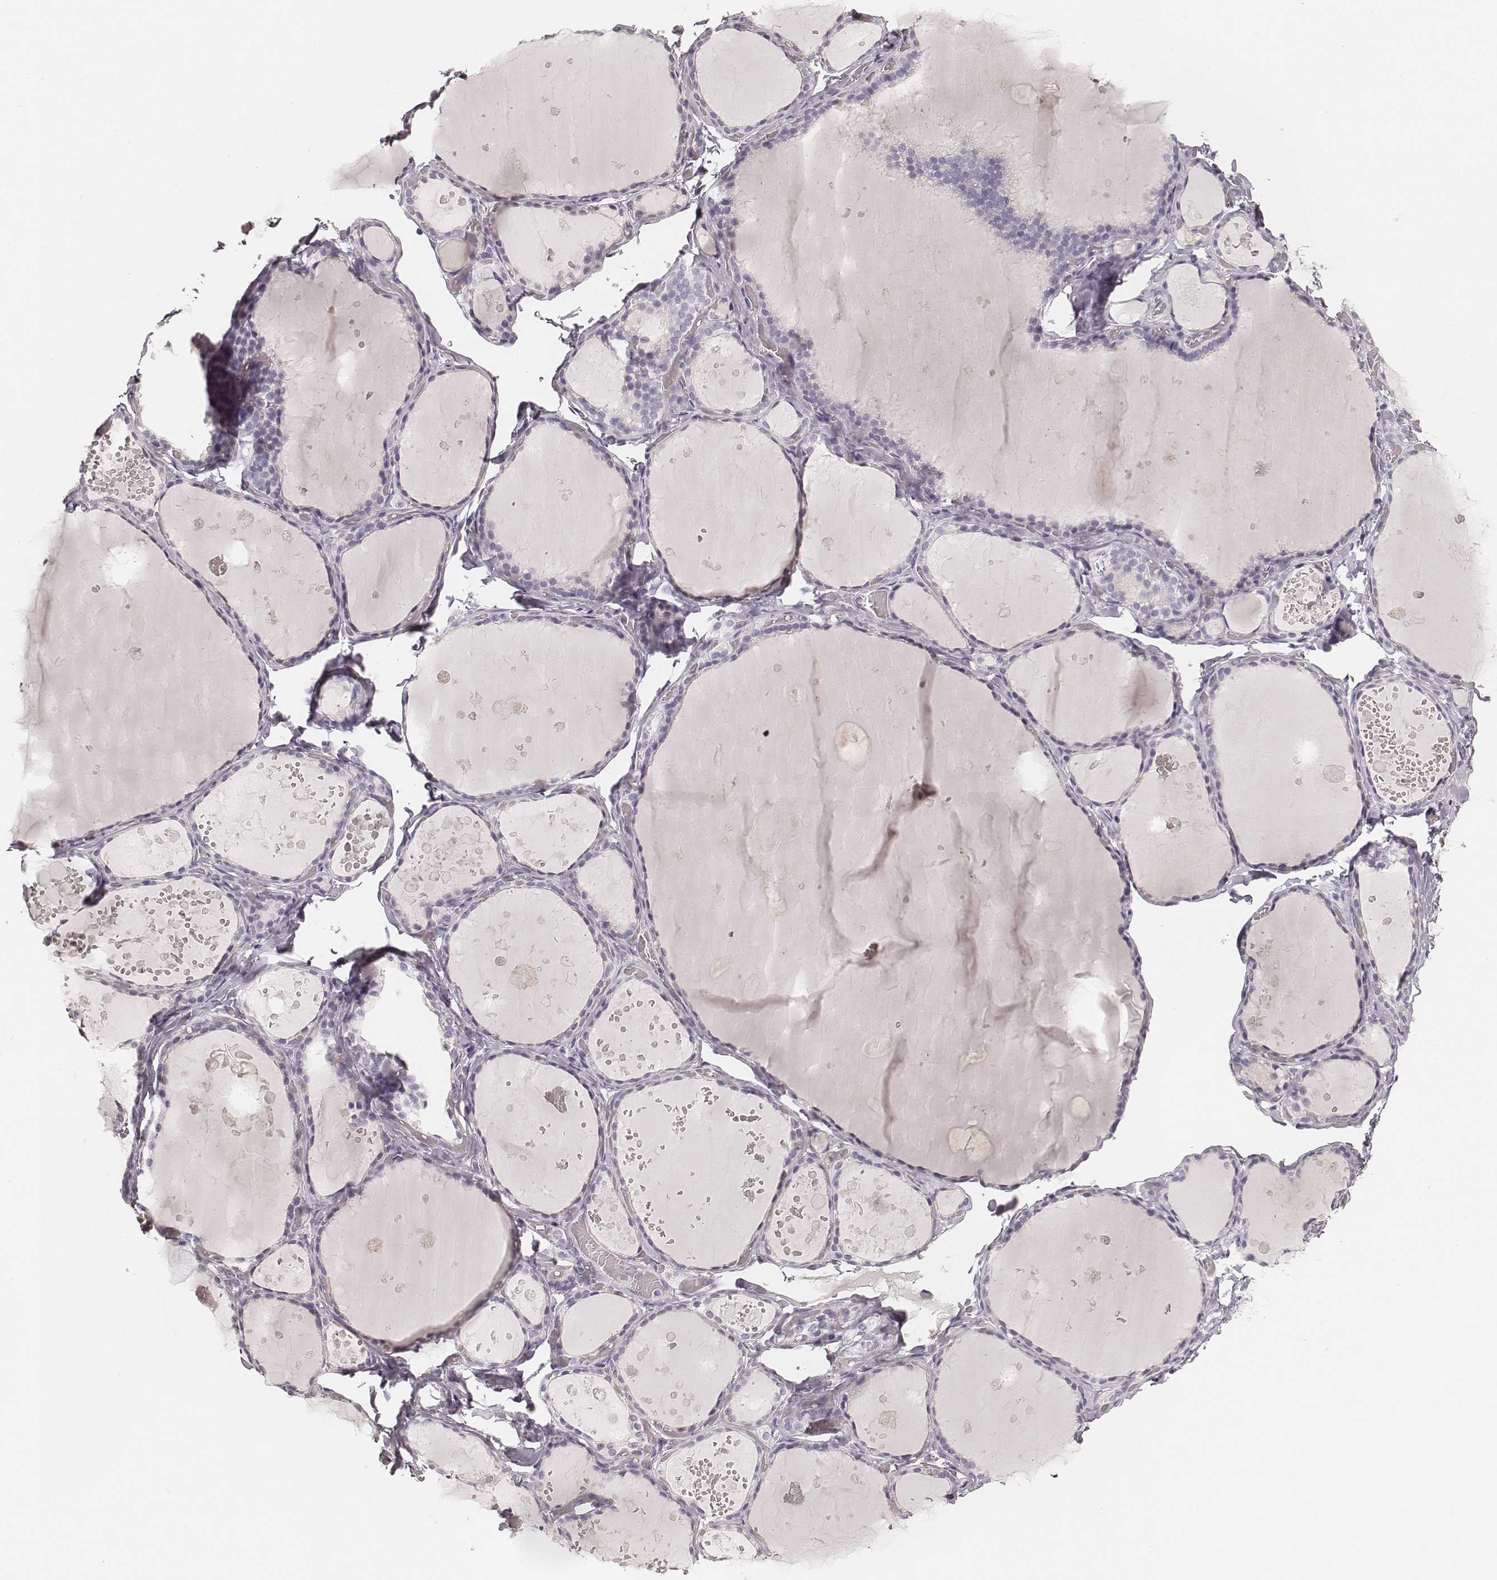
{"staining": {"intensity": "negative", "quantity": "none", "location": "none"}, "tissue": "thyroid gland", "cell_type": "Glandular cells", "image_type": "normal", "snomed": [{"axis": "morphology", "description": "Normal tissue, NOS"}, {"axis": "topography", "description": "Thyroid gland"}], "caption": "Thyroid gland was stained to show a protein in brown. There is no significant positivity in glandular cells. (Stains: DAB (3,3'-diaminobenzidine) IHC with hematoxylin counter stain, Microscopy: brightfield microscopy at high magnification).", "gene": "HNF4G", "patient": {"sex": "female", "age": 56}}